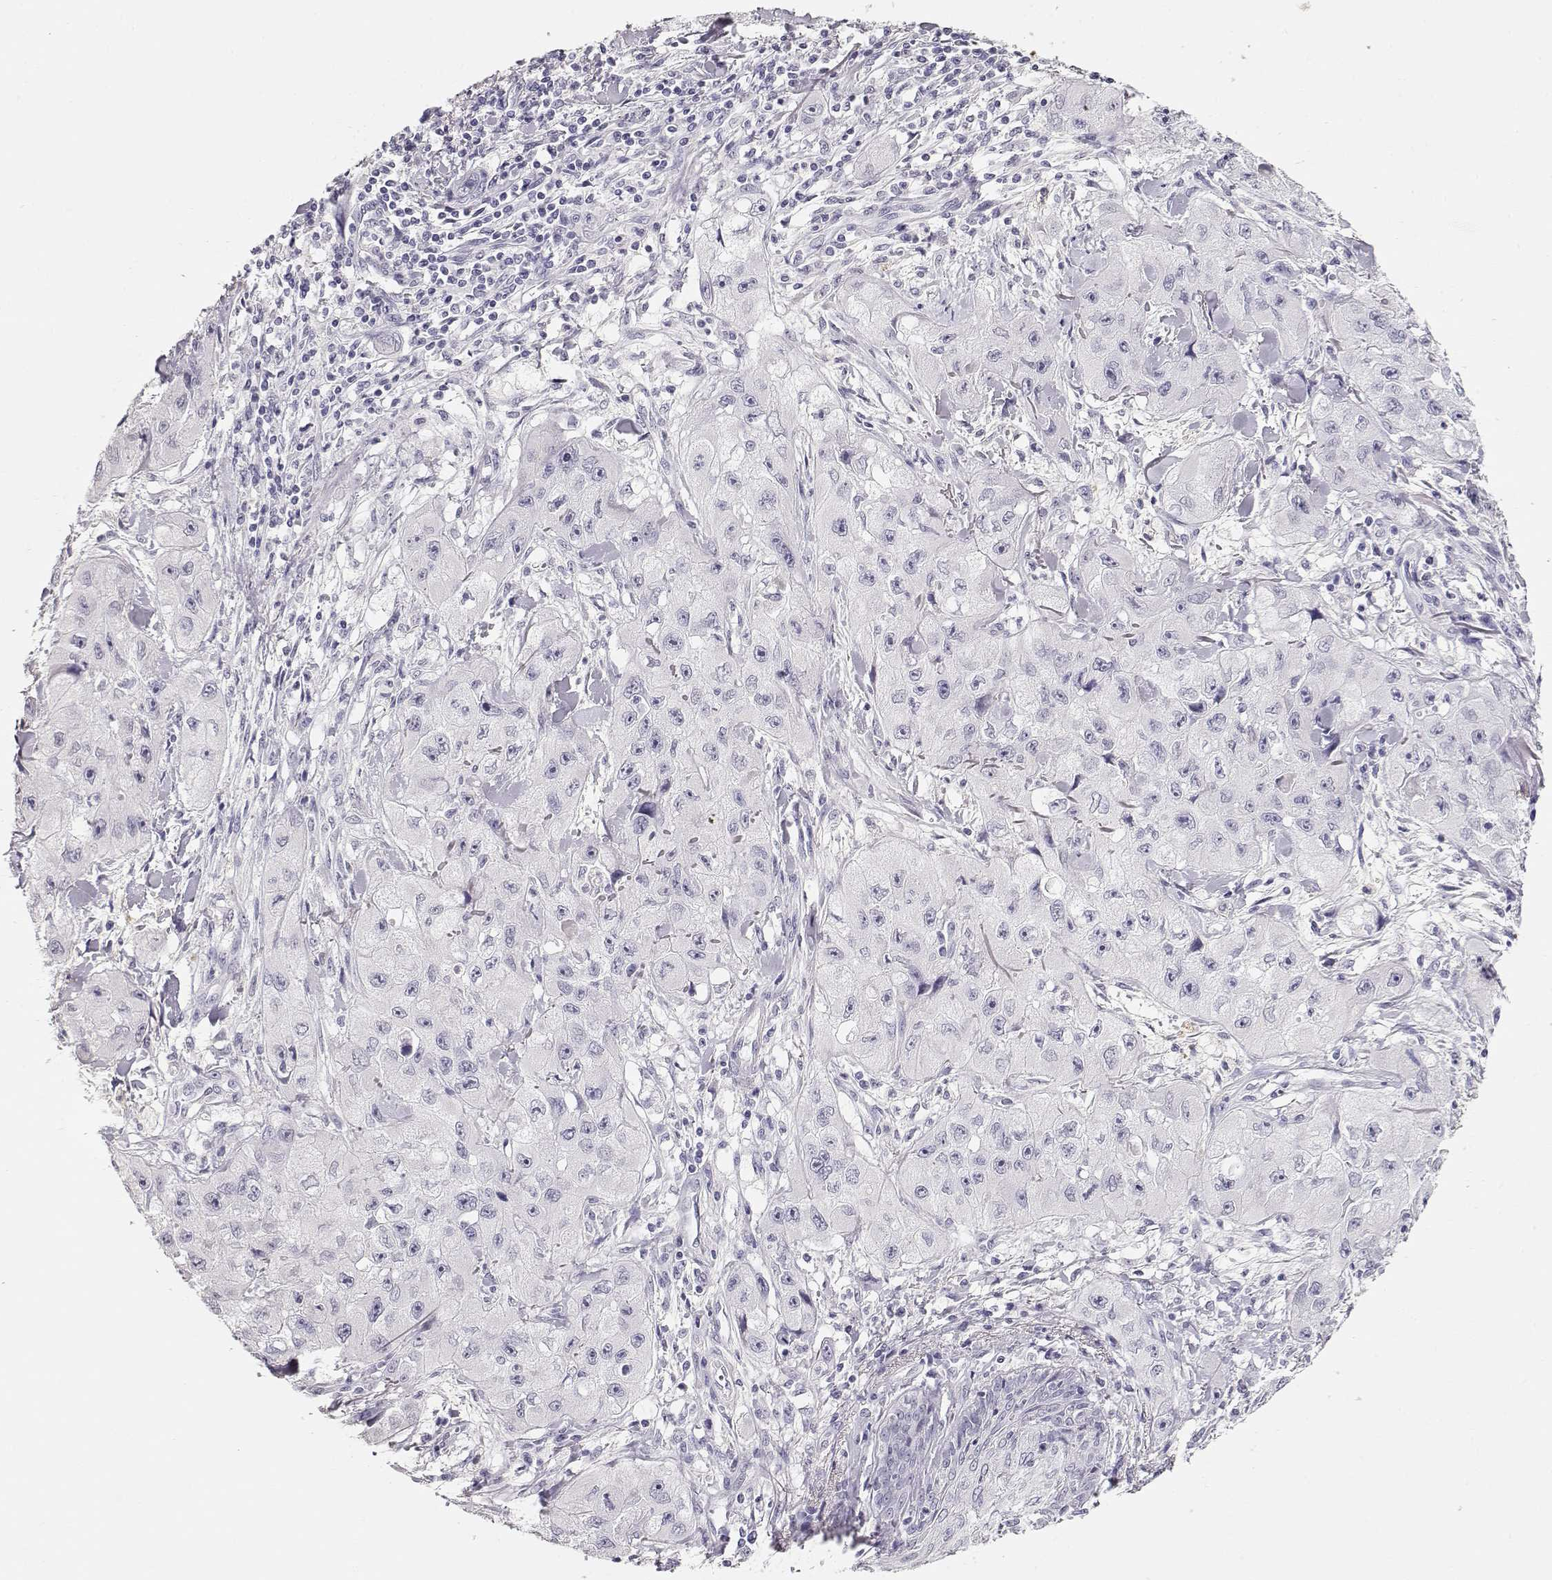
{"staining": {"intensity": "negative", "quantity": "none", "location": "none"}, "tissue": "skin cancer", "cell_type": "Tumor cells", "image_type": "cancer", "snomed": [{"axis": "morphology", "description": "Squamous cell carcinoma, NOS"}, {"axis": "topography", "description": "Skin"}, {"axis": "topography", "description": "Subcutis"}], "caption": "Immunohistochemical staining of skin cancer shows no significant expression in tumor cells.", "gene": "MAGEC1", "patient": {"sex": "male", "age": 73}}